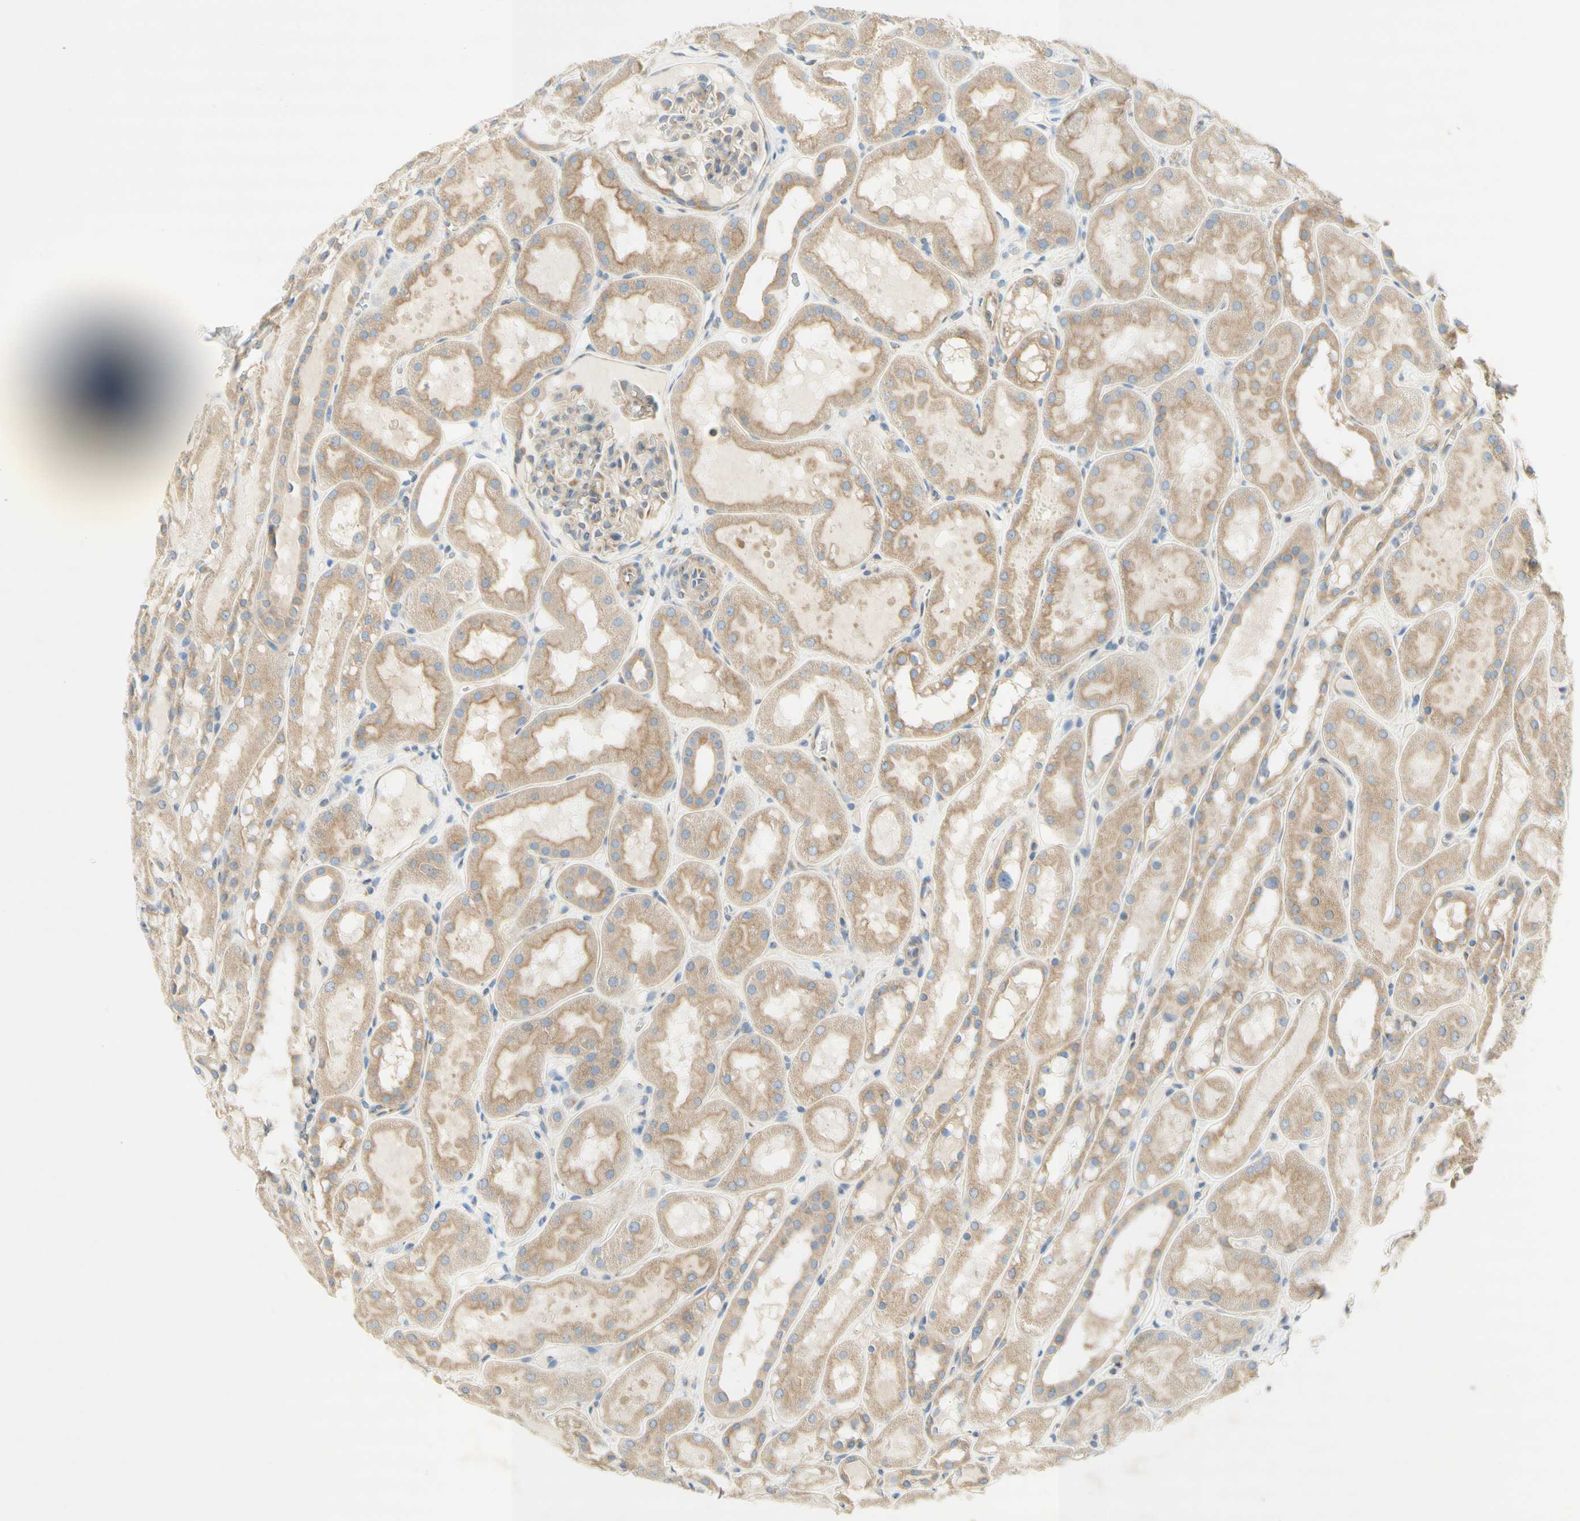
{"staining": {"intensity": "weak", "quantity": "25%-75%", "location": "cytoplasmic/membranous"}, "tissue": "kidney", "cell_type": "Cells in glomeruli", "image_type": "normal", "snomed": [{"axis": "morphology", "description": "Normal tissue, NOS"}, {"axis": "topography", "description": "Kidney"}, {"axis": "topography", "description": "Urinary bladder"}], "caption": "Protein staining of unremarkable kidney reveals weak cytoplasmic/membranous positivity in about 25%-75% of cells in glomeruli. (DAB IHC, brown staining for protein, blue staining for nuclei).", "gene": "DYNC1H1", "patient": {"sex": "male", "age": 16}}